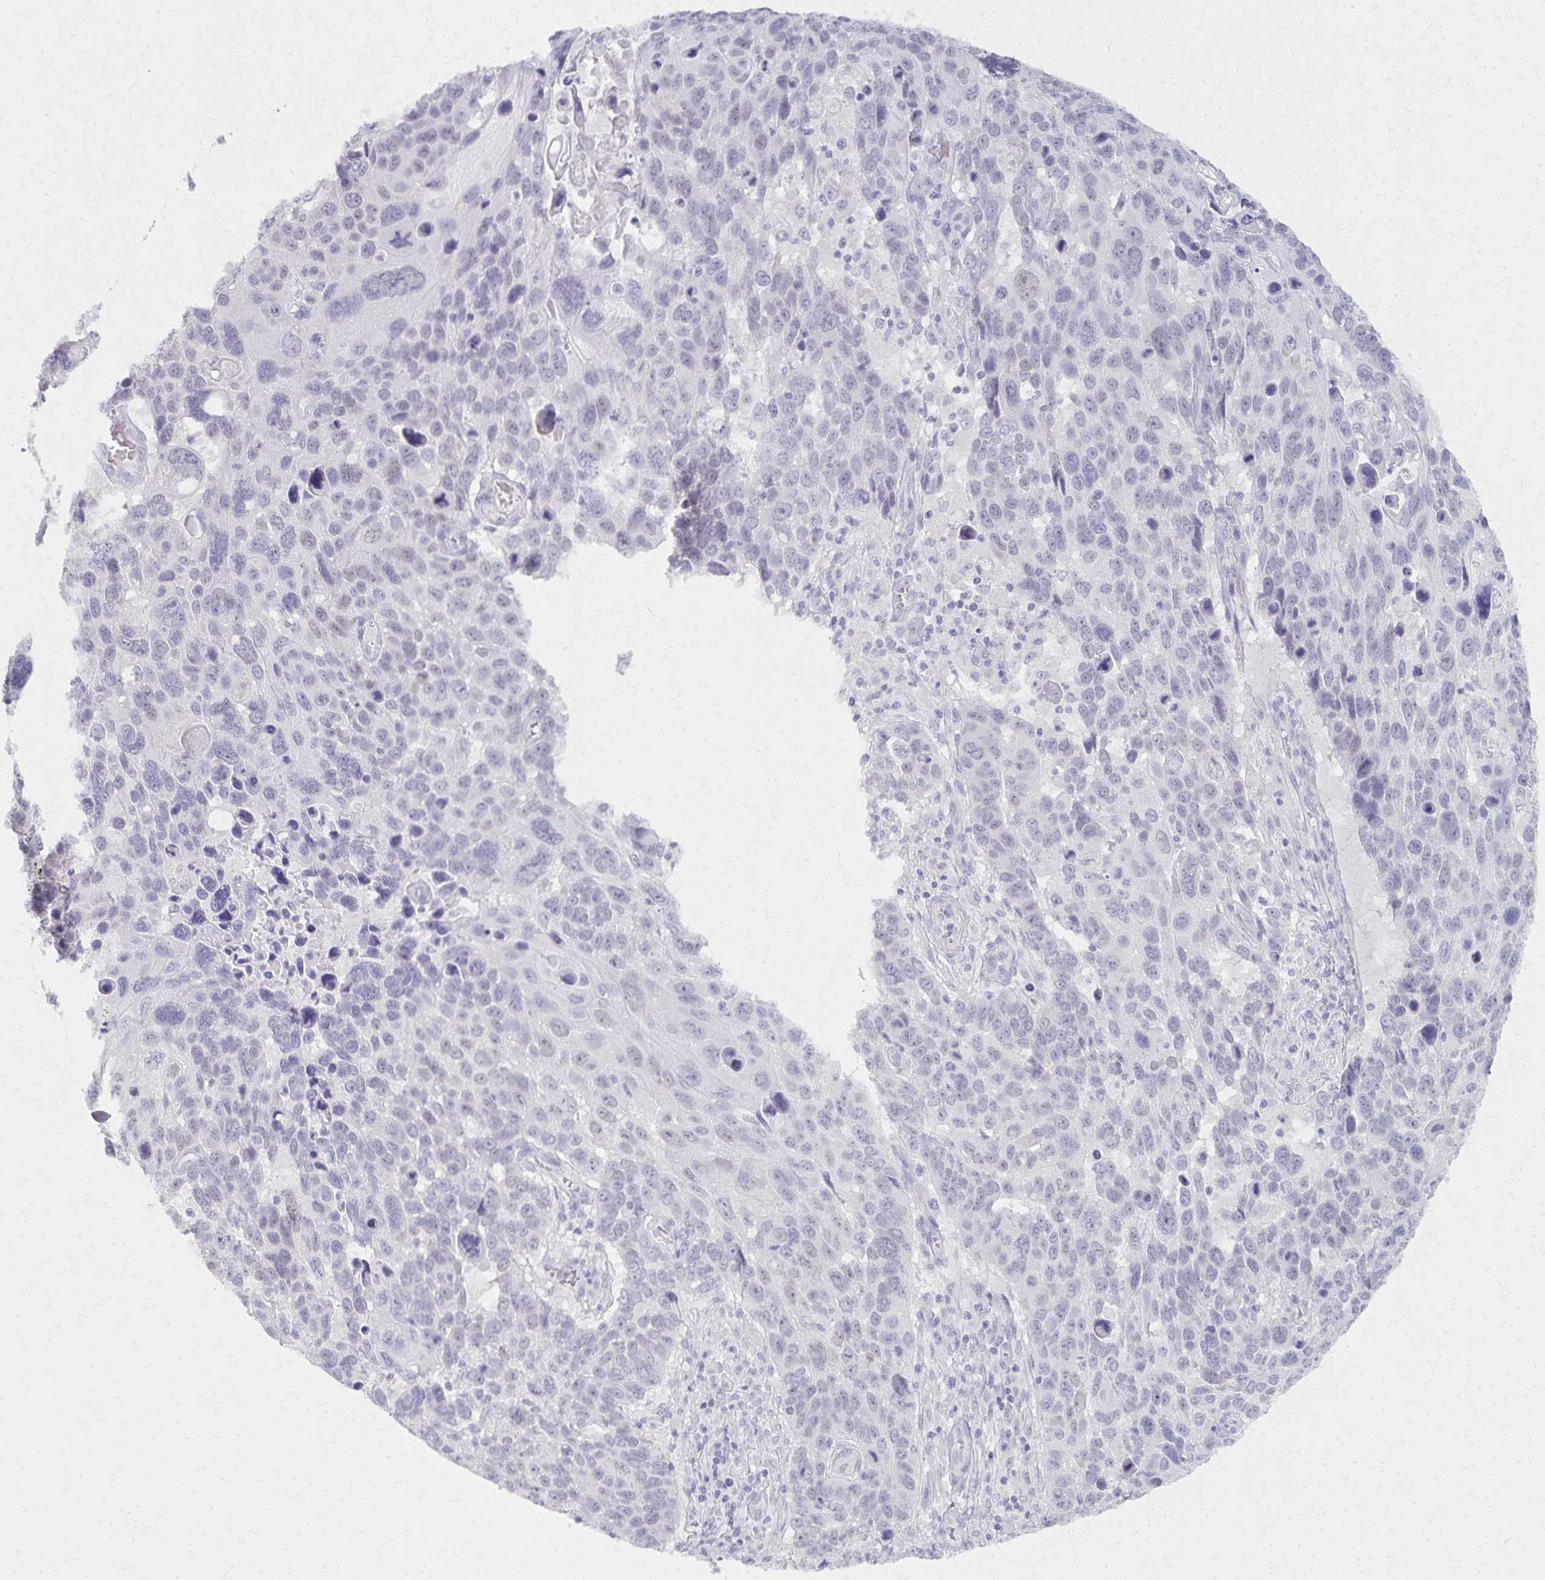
{"staining": {"intensity": "weak", "quantity": "<25%", "location": "nuclear"}, "tissue": "lung cancer", "cell_type": "Tumor cells", "image_type": "cancer", "snomed": [{"axis": "morphology", "description": "Squamous cell carcinoma, NOS"}, {"axis": "topography", "description": "Lung"}], "caption": "There is no significant staining in tumor cells of lung squamous cell carcinoma.", "gene": "MORC4", "patient": {"sex": "male", "age": 68}}